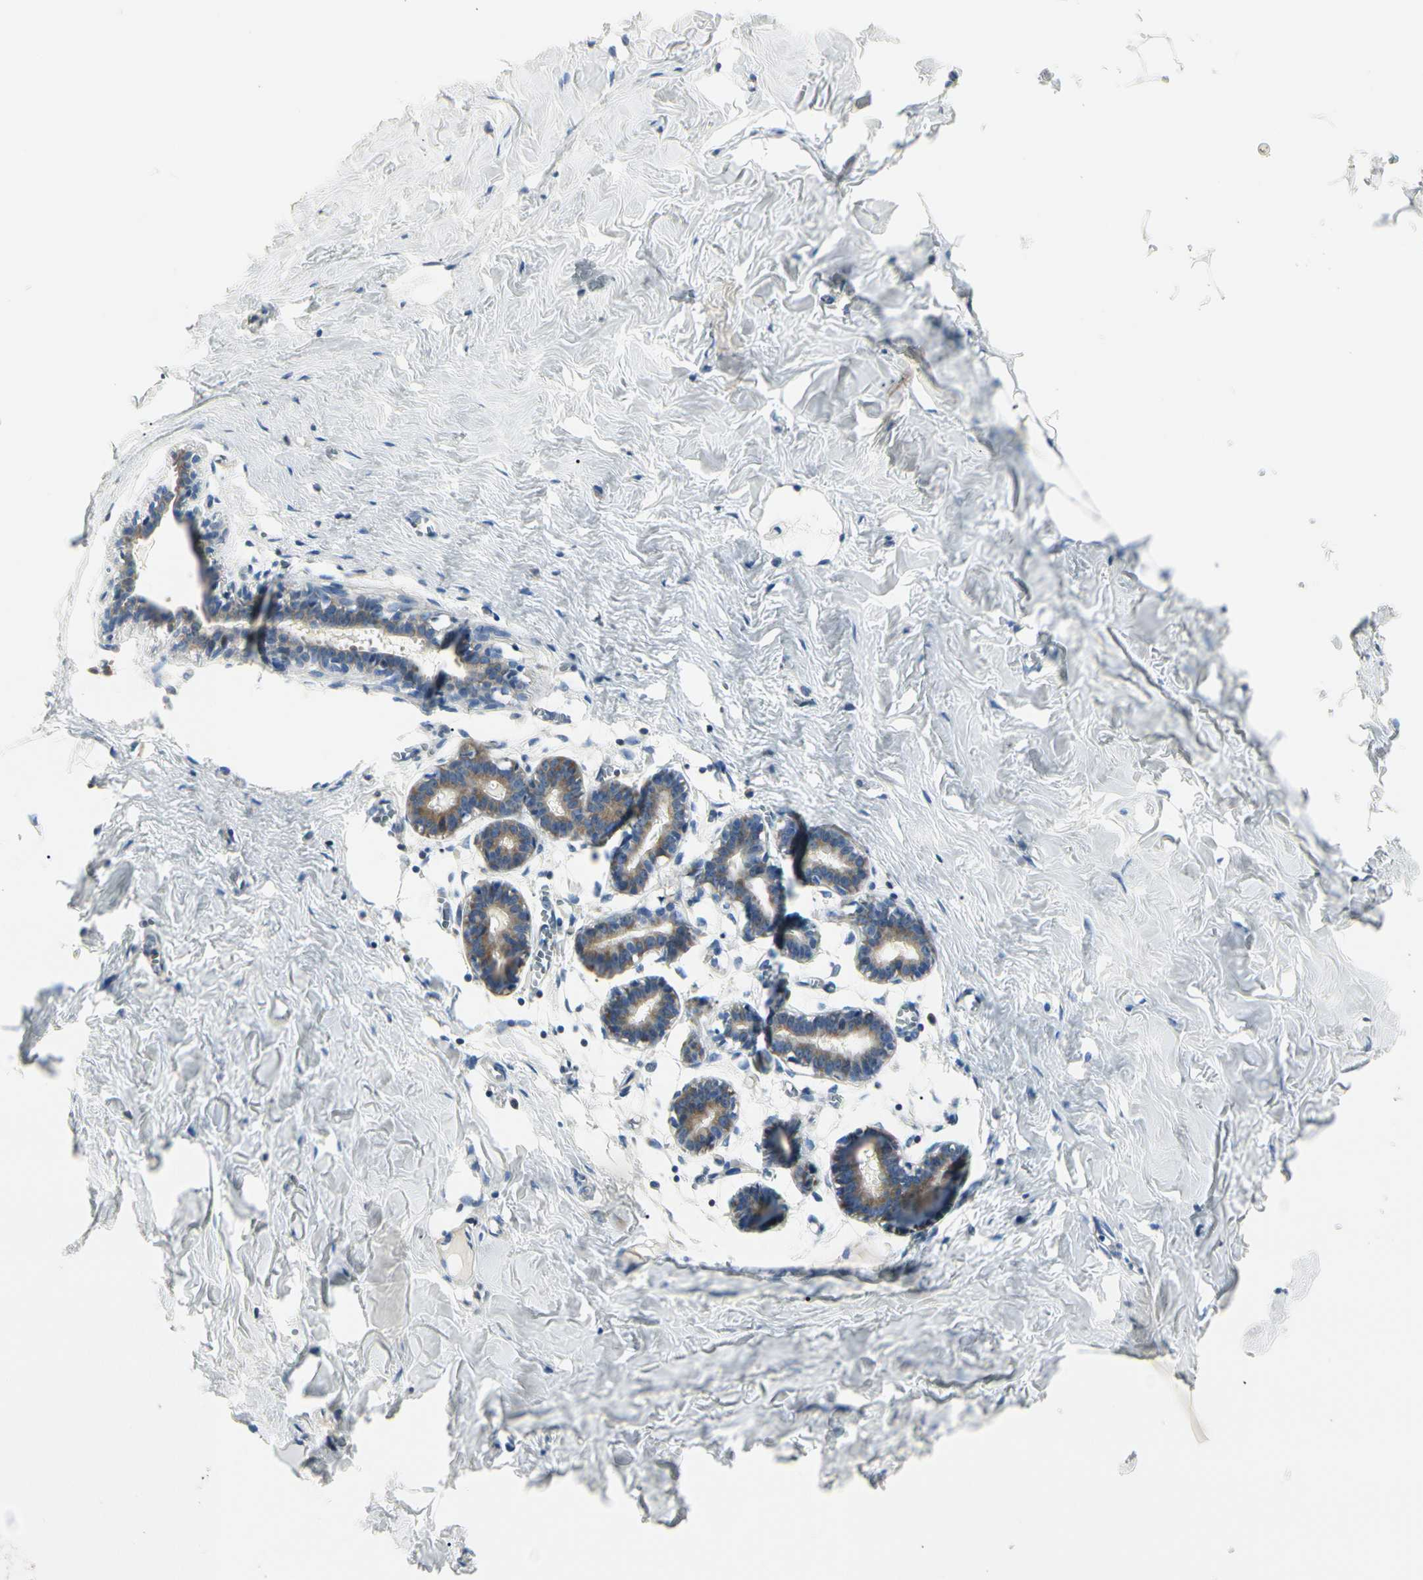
{"staining": {"intensity": "negative", "quantity": "none", "location": "none"}, "tissue": "breast", "cell_type": "Adipocytes", "image_type": "normal", "snomed": [{"axis": "morphology", "description": "Normal tissue, NOS"}, {"axis": "topography", "description": "Breast"}], "caption": "Histopathology image shows no protein expression in adipocytes of normal breast.", "gene": "NFKB2", "patient": {"sex": "female", "age": 27}}